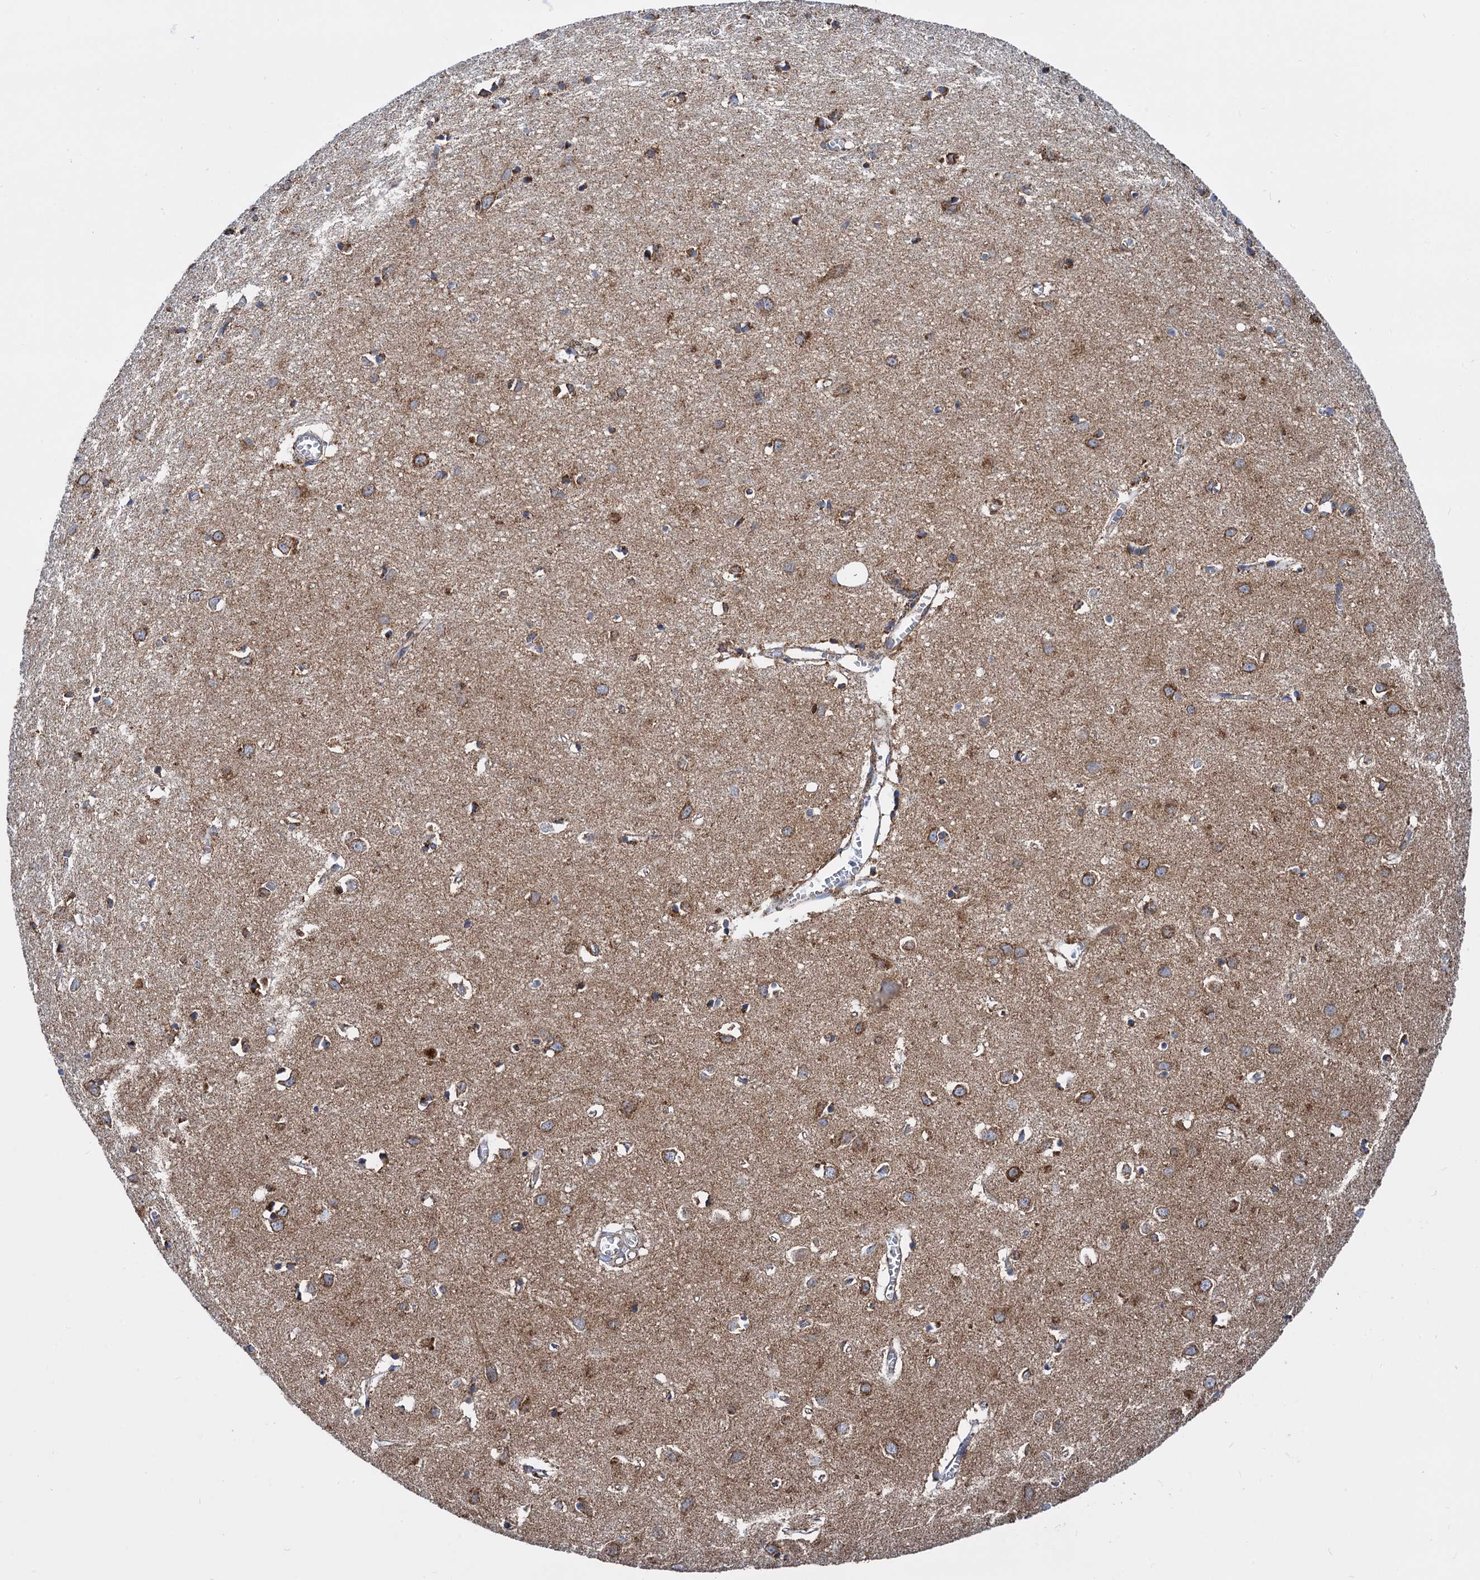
{"staining": {"intensity": "weak", "quantity": "25%-75%", "location": "cytoplasmic/membranous"}, "tissue": "cerebral cortex", "cell_type": "Endothelial cells", "image_type": "normal", "snomed": [{"axis": "morphology", "description": "Normal tissue, NOS"}, {"axis": "topography", "description": "Cerebral cortex"}], "caption": "An image of human cerebral cortex stained for a protein demonstrates weak cytoplasmic/membranous brown staining in endothelial cells.", "gene": "TIMM10", "patient": {"sex": "female", "age": 64}}